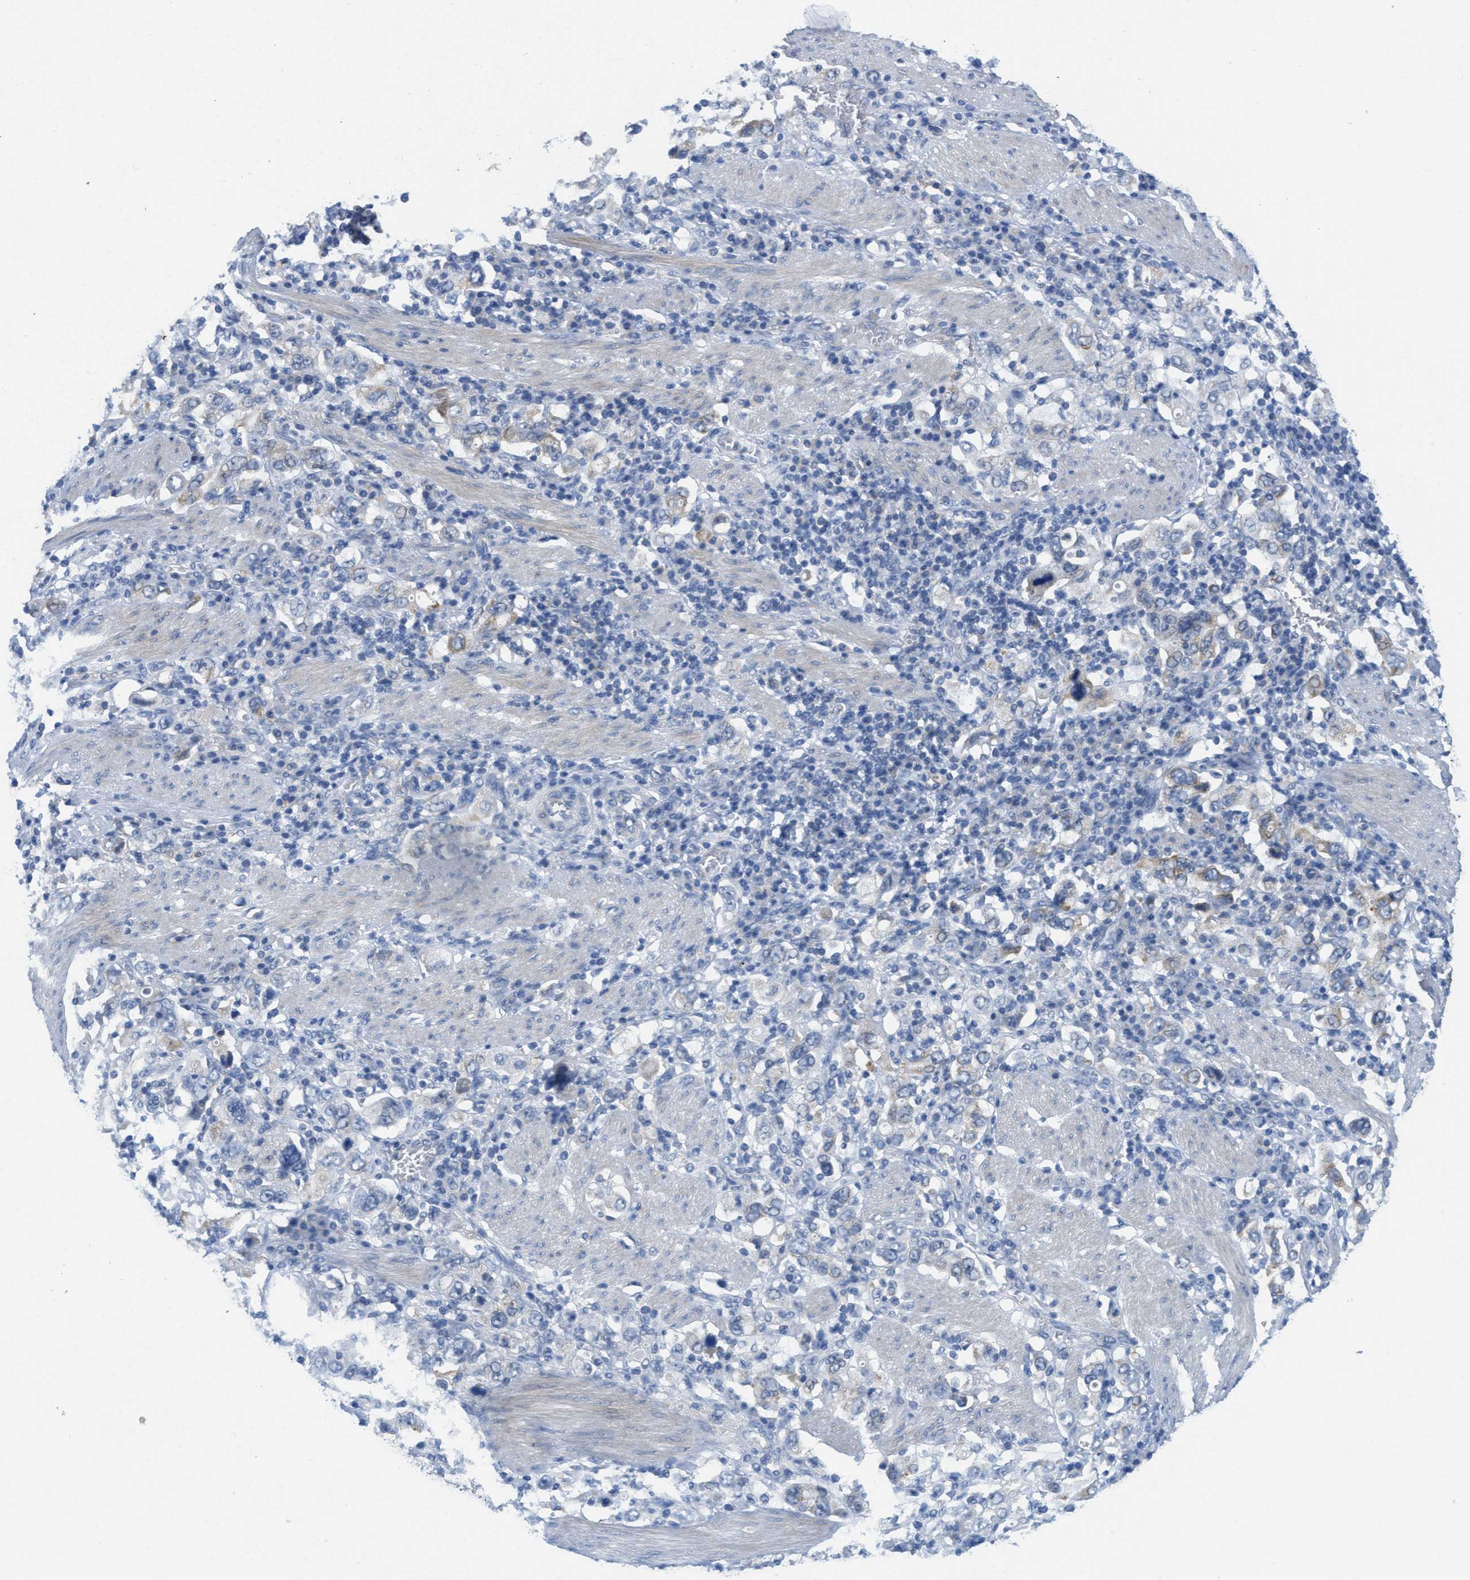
{"staining": {"intensity": "weak", "quantity": "<25%", "location": "cytoplasmic/membranous"}, "tissue": "stomach cancer", "cell_type": "Tumor cells", "image_type": "cancer", "snomed": [{"axis": "morphology", "description": "Adenocarcinoma, NOS"}, {"axis": "topography", "description": "Stomach, upper"}], "caption": "This is an IHC histopathology image of stomach cancer (adenocarcinoma). There is no expression in tumor cells.", "gene": "PTDSS1", "patient": {"sex": "male", "age": 62}}